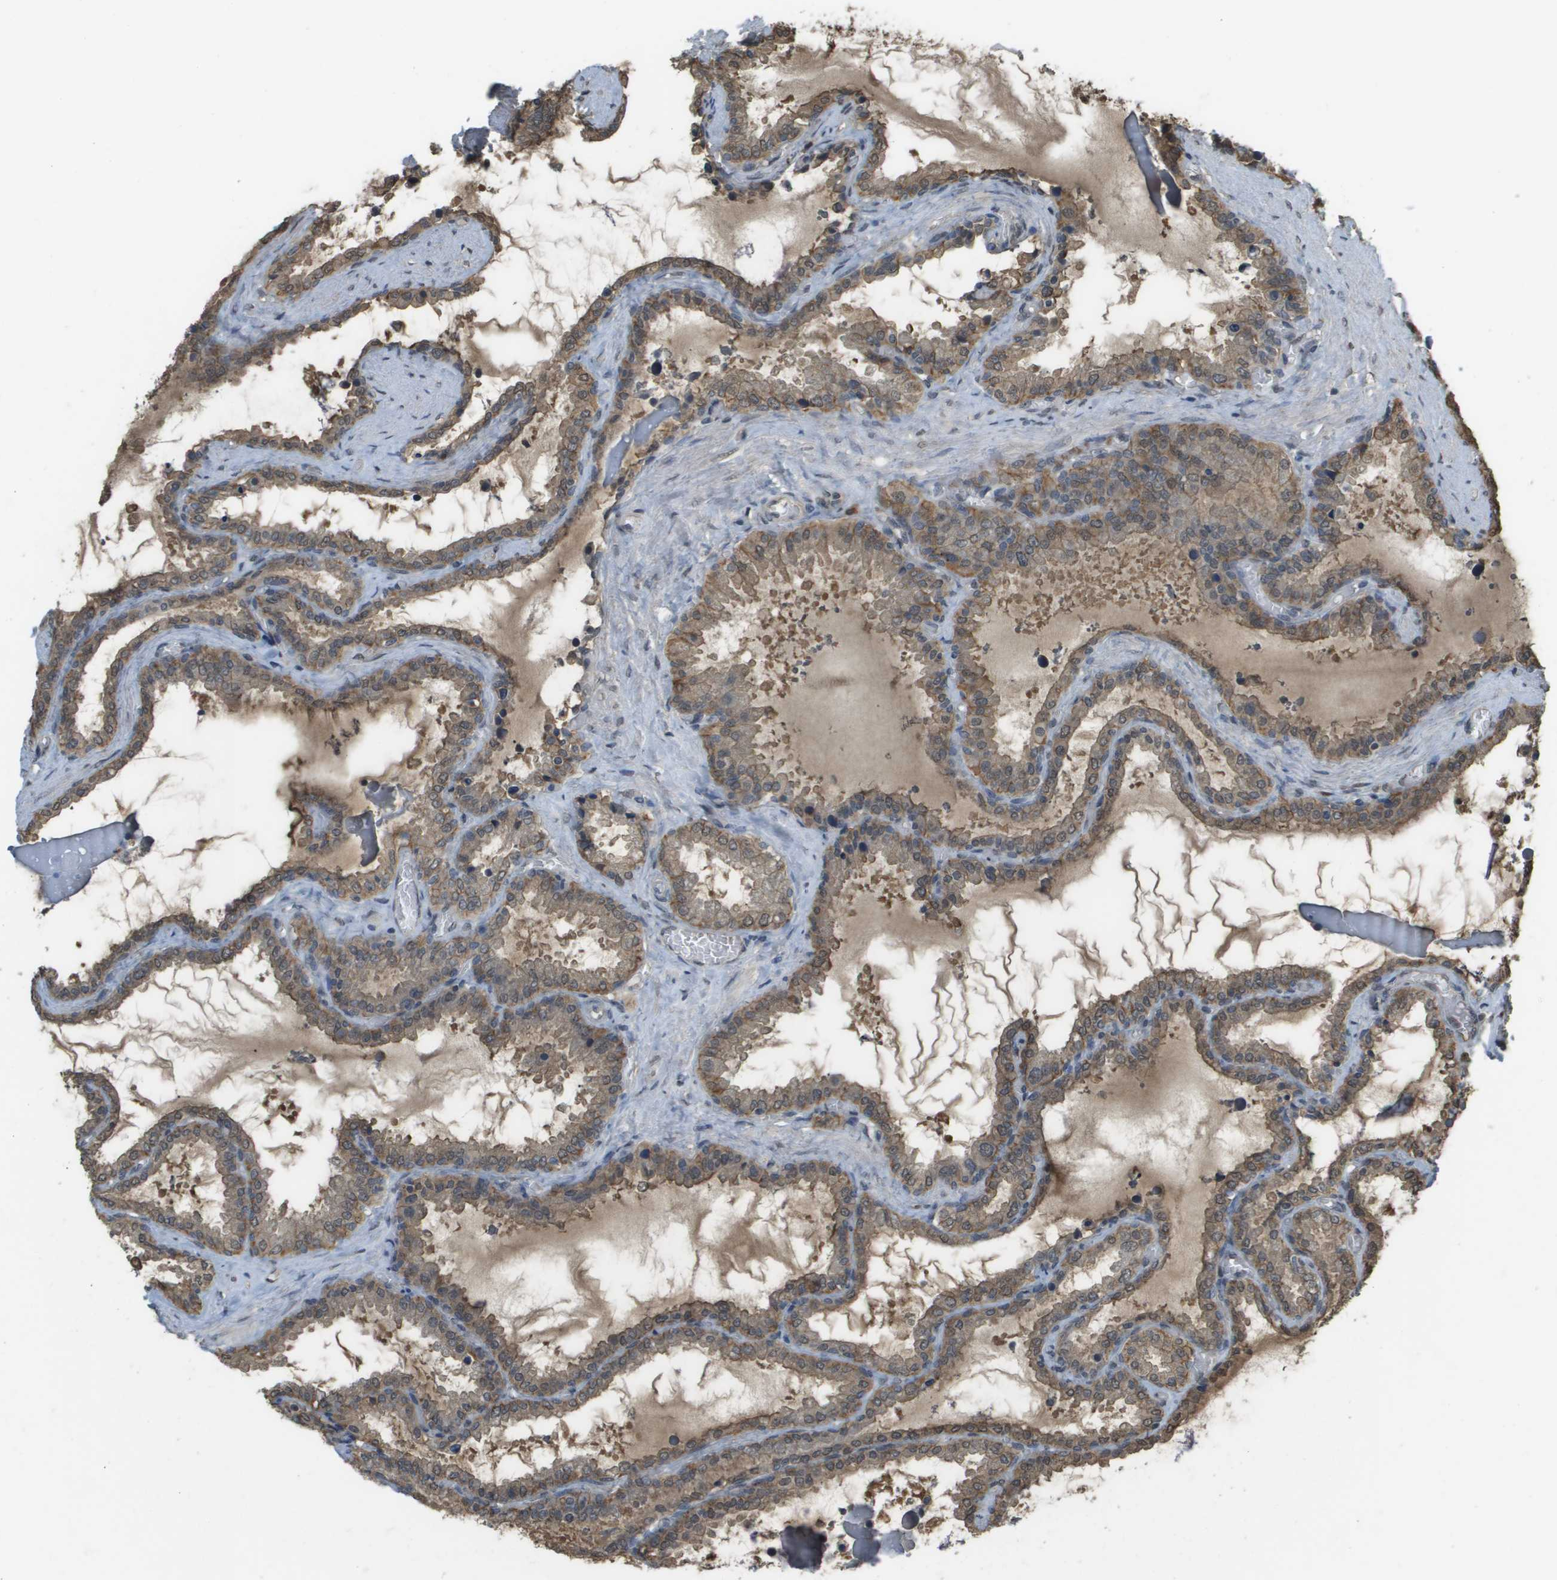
{"staining": {"intensity": "moderate", "quantity": "25%-75%", "location": "cytoplasmic/membranous"}, "tissue": "seminal vesicle", "cell_type": "Glandular cells", "image_type": "normal", "snomed": [{"axis": "morphology", "description": "Normal tissue, NOS"}, {"axis": "topography", "description": "Seminal veicle"}], "caption": "Benign seminal vesicle exhibits moderate cytoplasmic/membranous positivity in approximately 25%-75% of glandular cells, visualized by immunohistochemistry.", "gene": "NDRG2", "patient": {"sex": "male", "age": 46}}